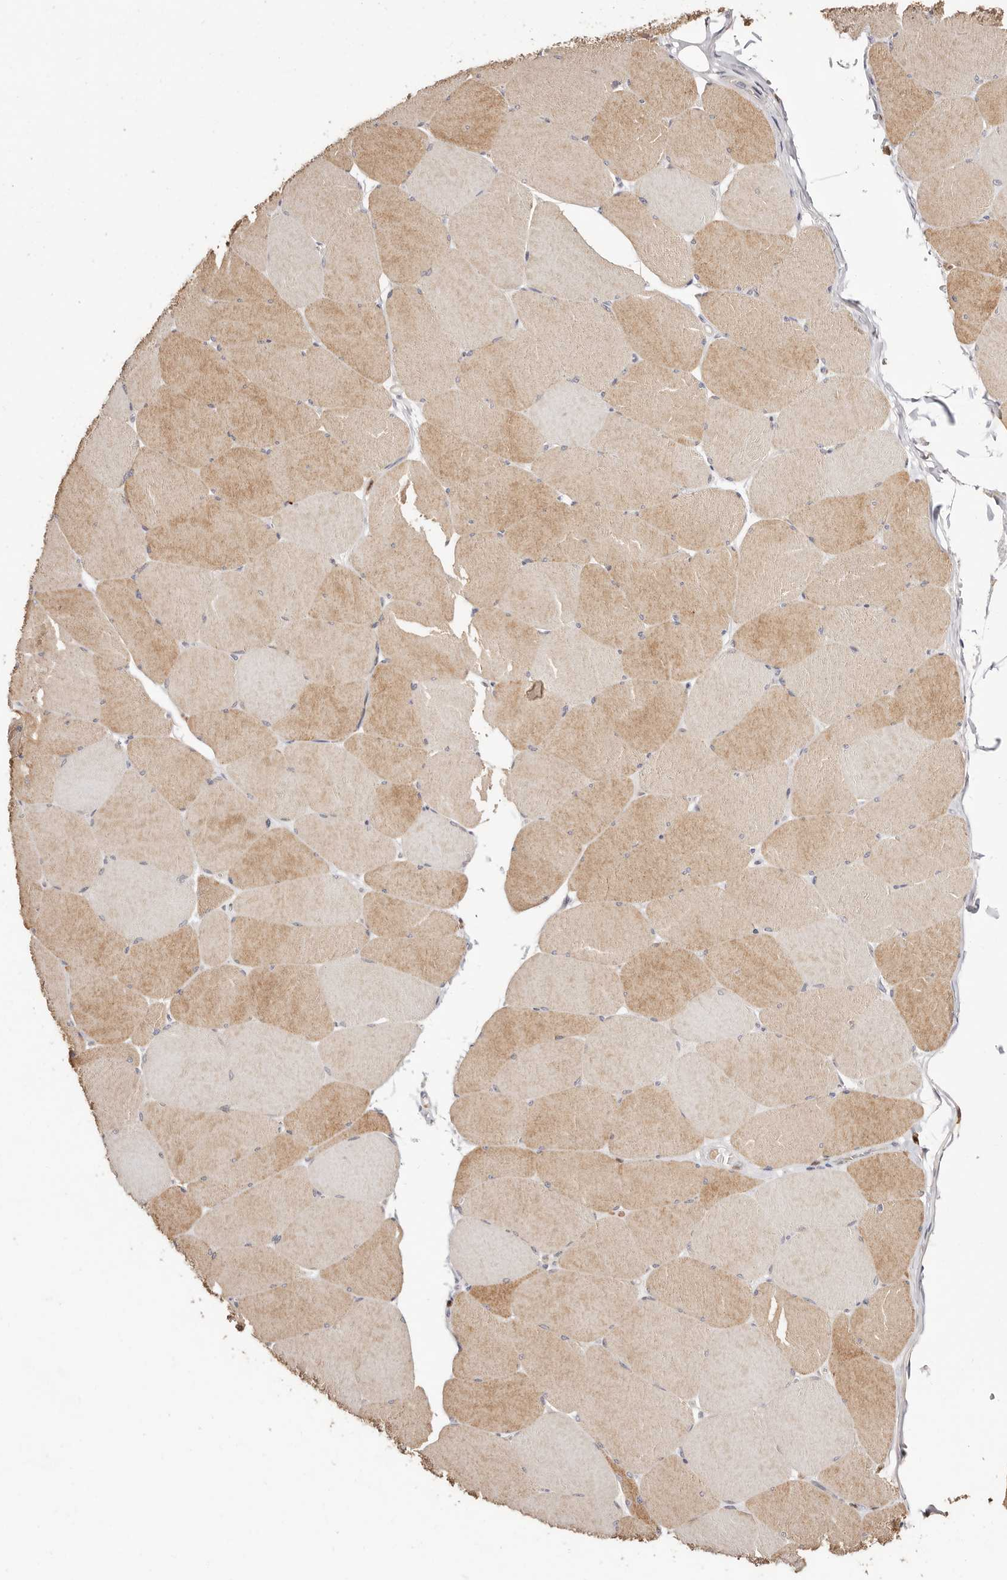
{"staining": {"intensity": "moderate", "quantity": ">75%", "location": "cytoplasmic/membranous"}, "tissue": "skeletal muscle", "cell_type": "Myocytes", "image_type": "normal", "snomed": [{"axis": "morphology", "description": "Normal tissue, NOS"}, {"axis": "topography", "description": "Skeletal muscle"}, {"axis": "topography", "description": "Head-Neck"}], "caption": "Immunohistochemical staining of normal human skeletal muscle displays >75% levels of moderate cytoplasmic/membranous protein positivity in approximately >75% of myocytes.", "gene": "BCL2L15", "patient": {"sex": "male", "age": 66}}